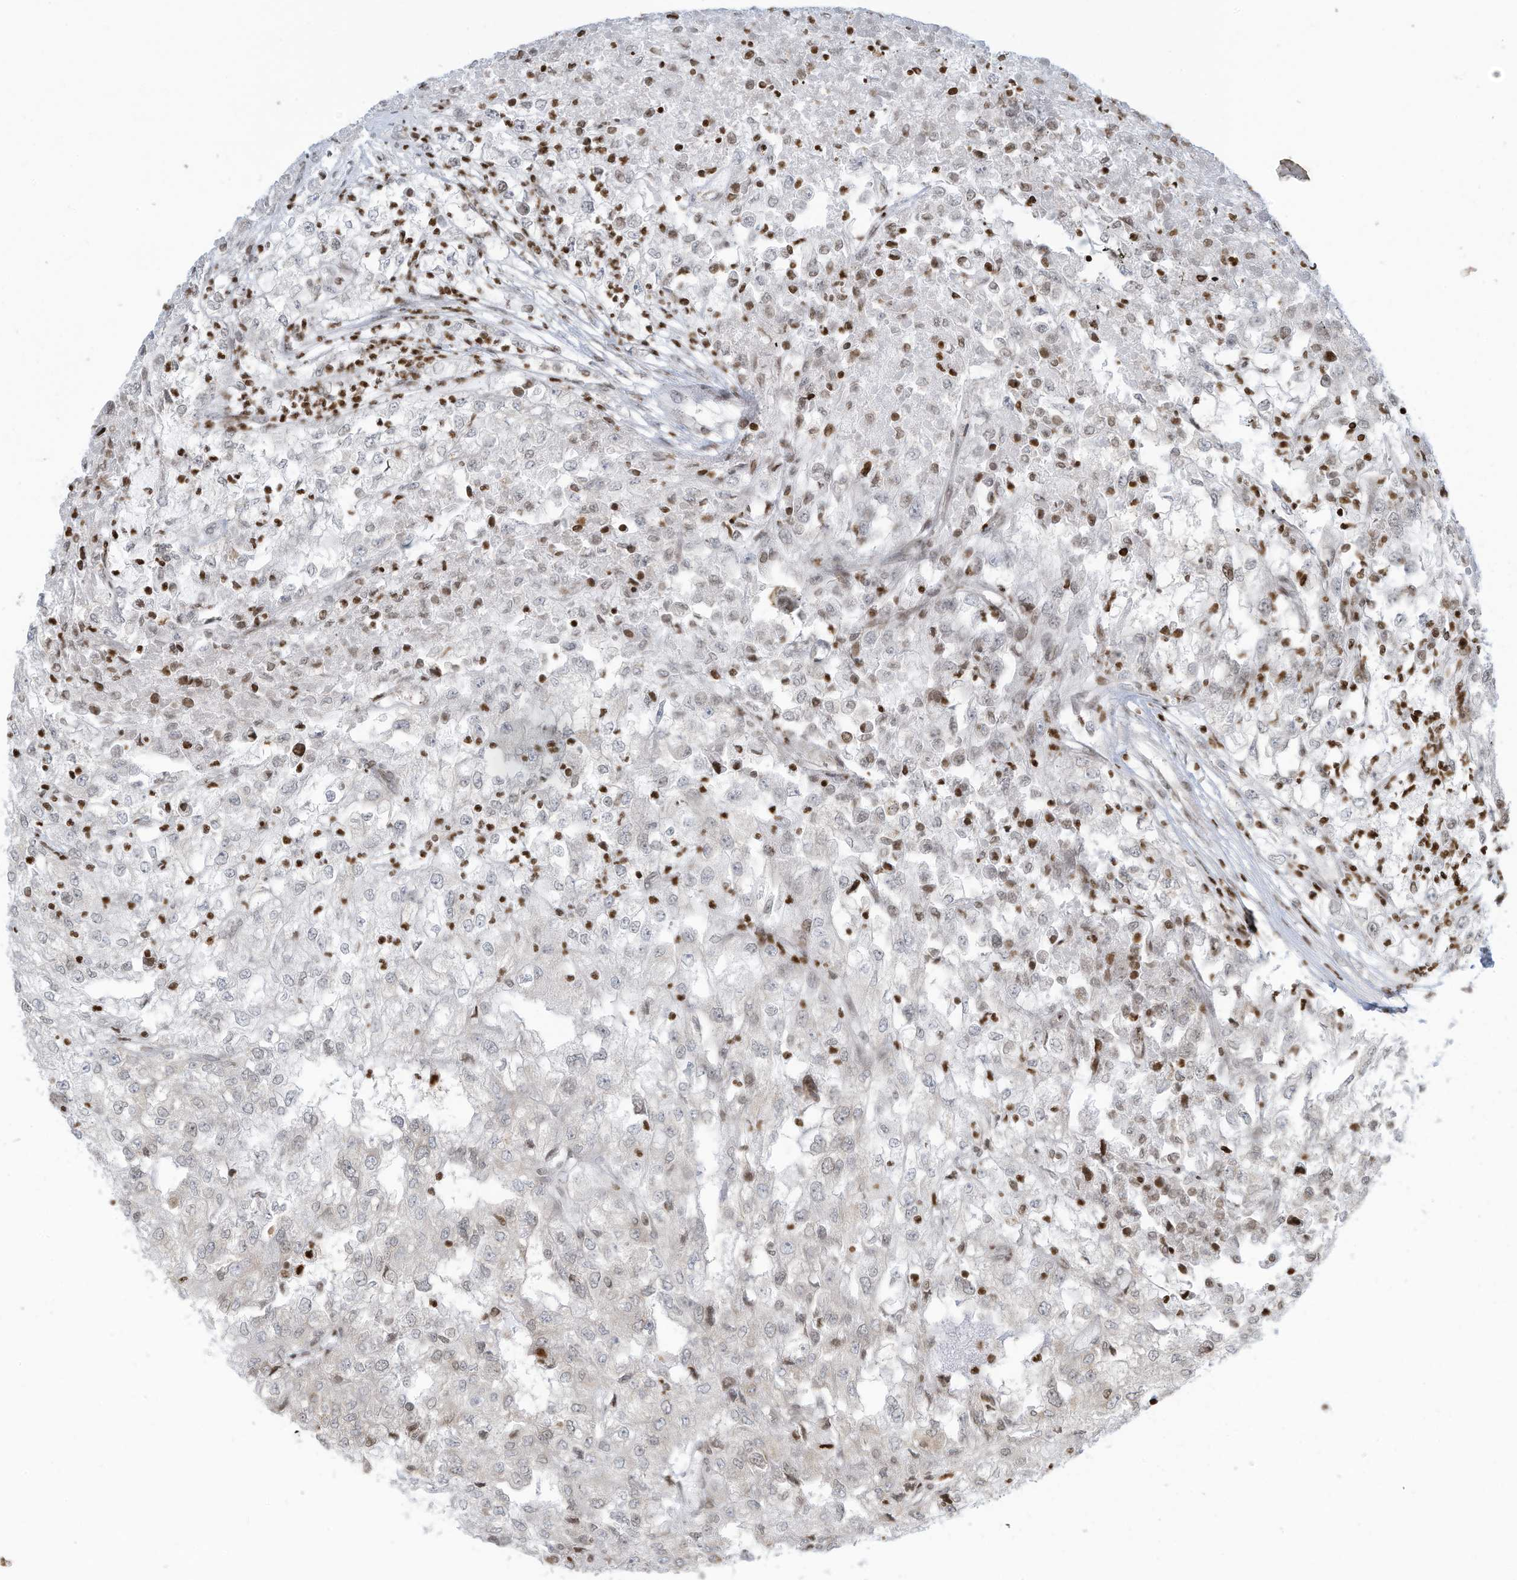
{"staining": {"intensity": "negative", "quantity": "none", "location": "none"}, "tissue": "renal cancer", "cell_type": "Tumor cells", "image_type": "cancer", "snomed": [{"axis": "morphology", "description": "Adenocarcinoma, NOS"}, {"axis": "topography", "description": "Kidney"}], "caption": "The micrograph exhibits no significant expression in tumor cells of renal cancer. (DAB (3,3'-diaminobenzidine) IHC, high magnification).", "gene": "ADI1", "patient": {"sex": "female", "age": 54}}